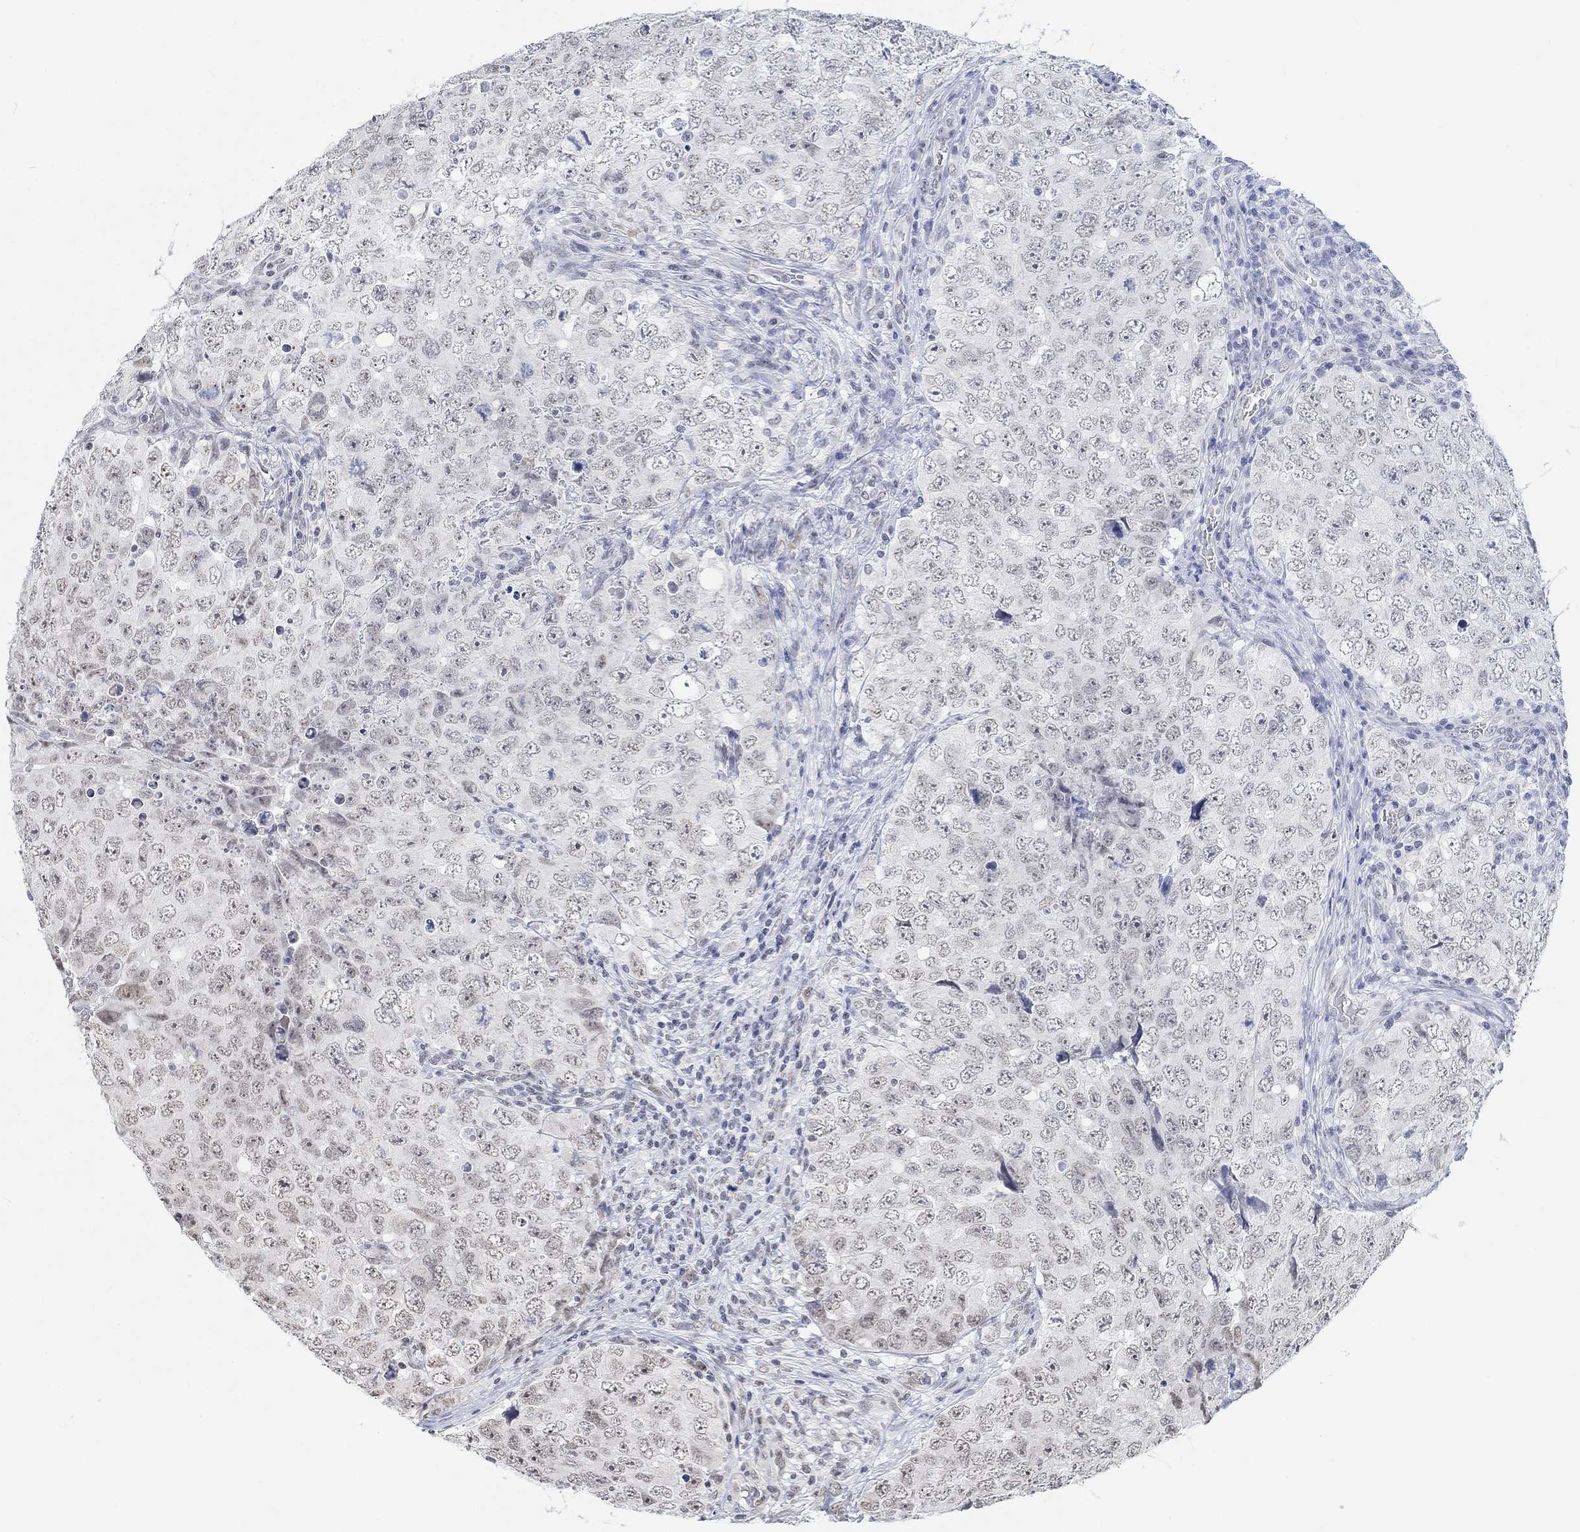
{"staining": {"intensity": "weak", "quantity": "<25%", "location": "nuclear"}, "tissue": "testis cancer", "cell_type": "Tumor cells", "image_type": "cancer", "snomed": [{"axis": "morphology", "description": "Seminoma, NOS"}, {"axis": "topography", "description": "Testis"}], "caption": "There is no significant expression in tumor cells of seminoma (testis). Brightfield microscopy of IHC stained with DAB (brown) and hematoxylin (blue), captured at high magnification.", "gene": "PURG", "patient": {"sex": "male", "age": 34}}